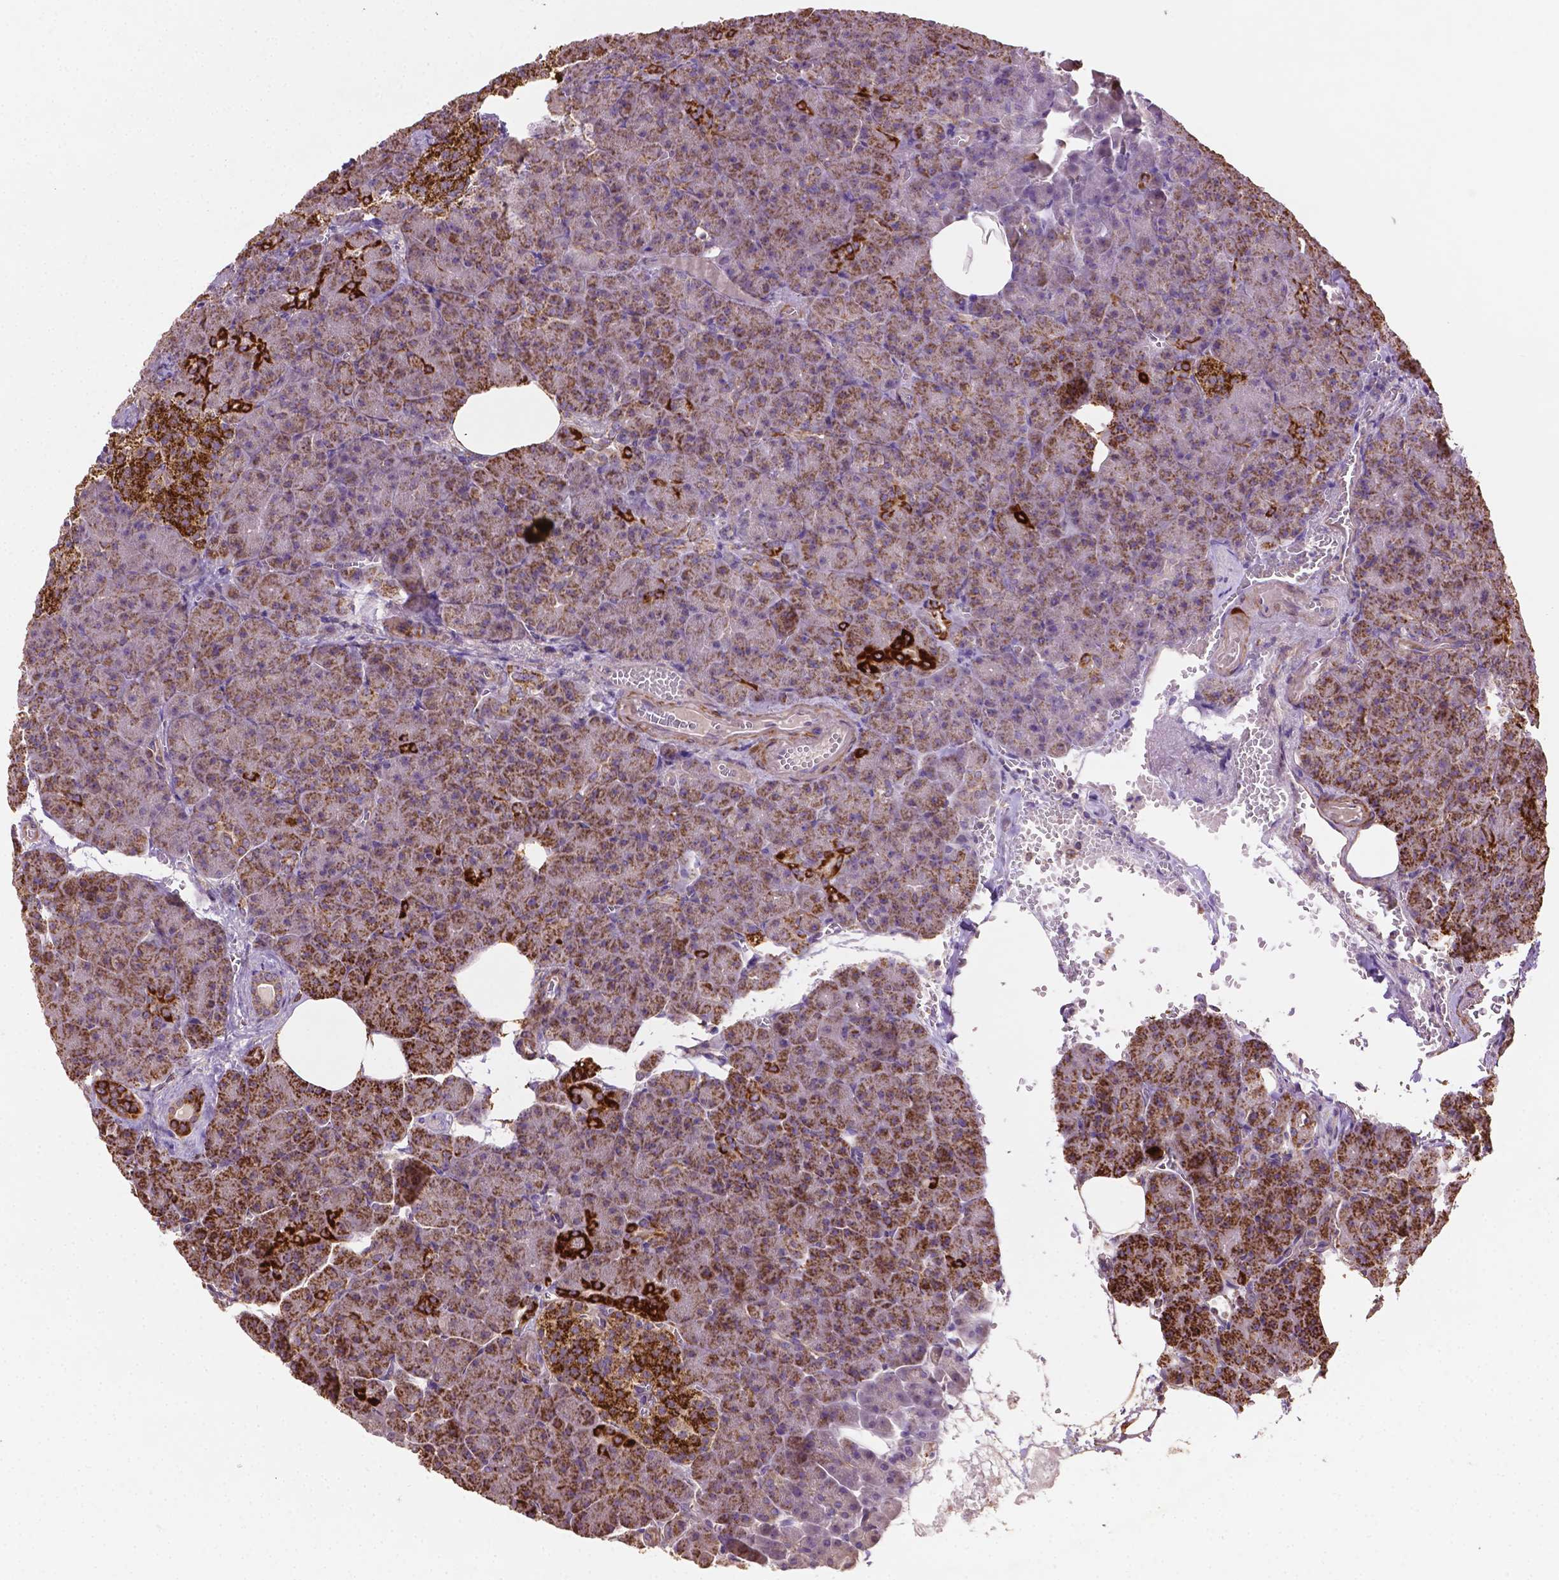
{"staining": {"intensity": "strong", "quantity": "25%-75%", "location": "cytoplasmic/membranous"}, "tissue": "pancreas", "cell_type": "Exocrine glandular cells", "image_type": "normal", "snomed": [{"axis": "morphology", "description": "Normal tissue, NOS"}, {"axis": "topography", "description": "Pancreas"}], "caption": "A photomicrograph of pancreas stained for a protein reveals strong cytoplasmic/membranous brown staining in exocrine glandular cells. (DAB IHC with brightfield microscopy, high magnification).", "gene": "LRR1", "patient": {"sex": "female", "age": 74}}